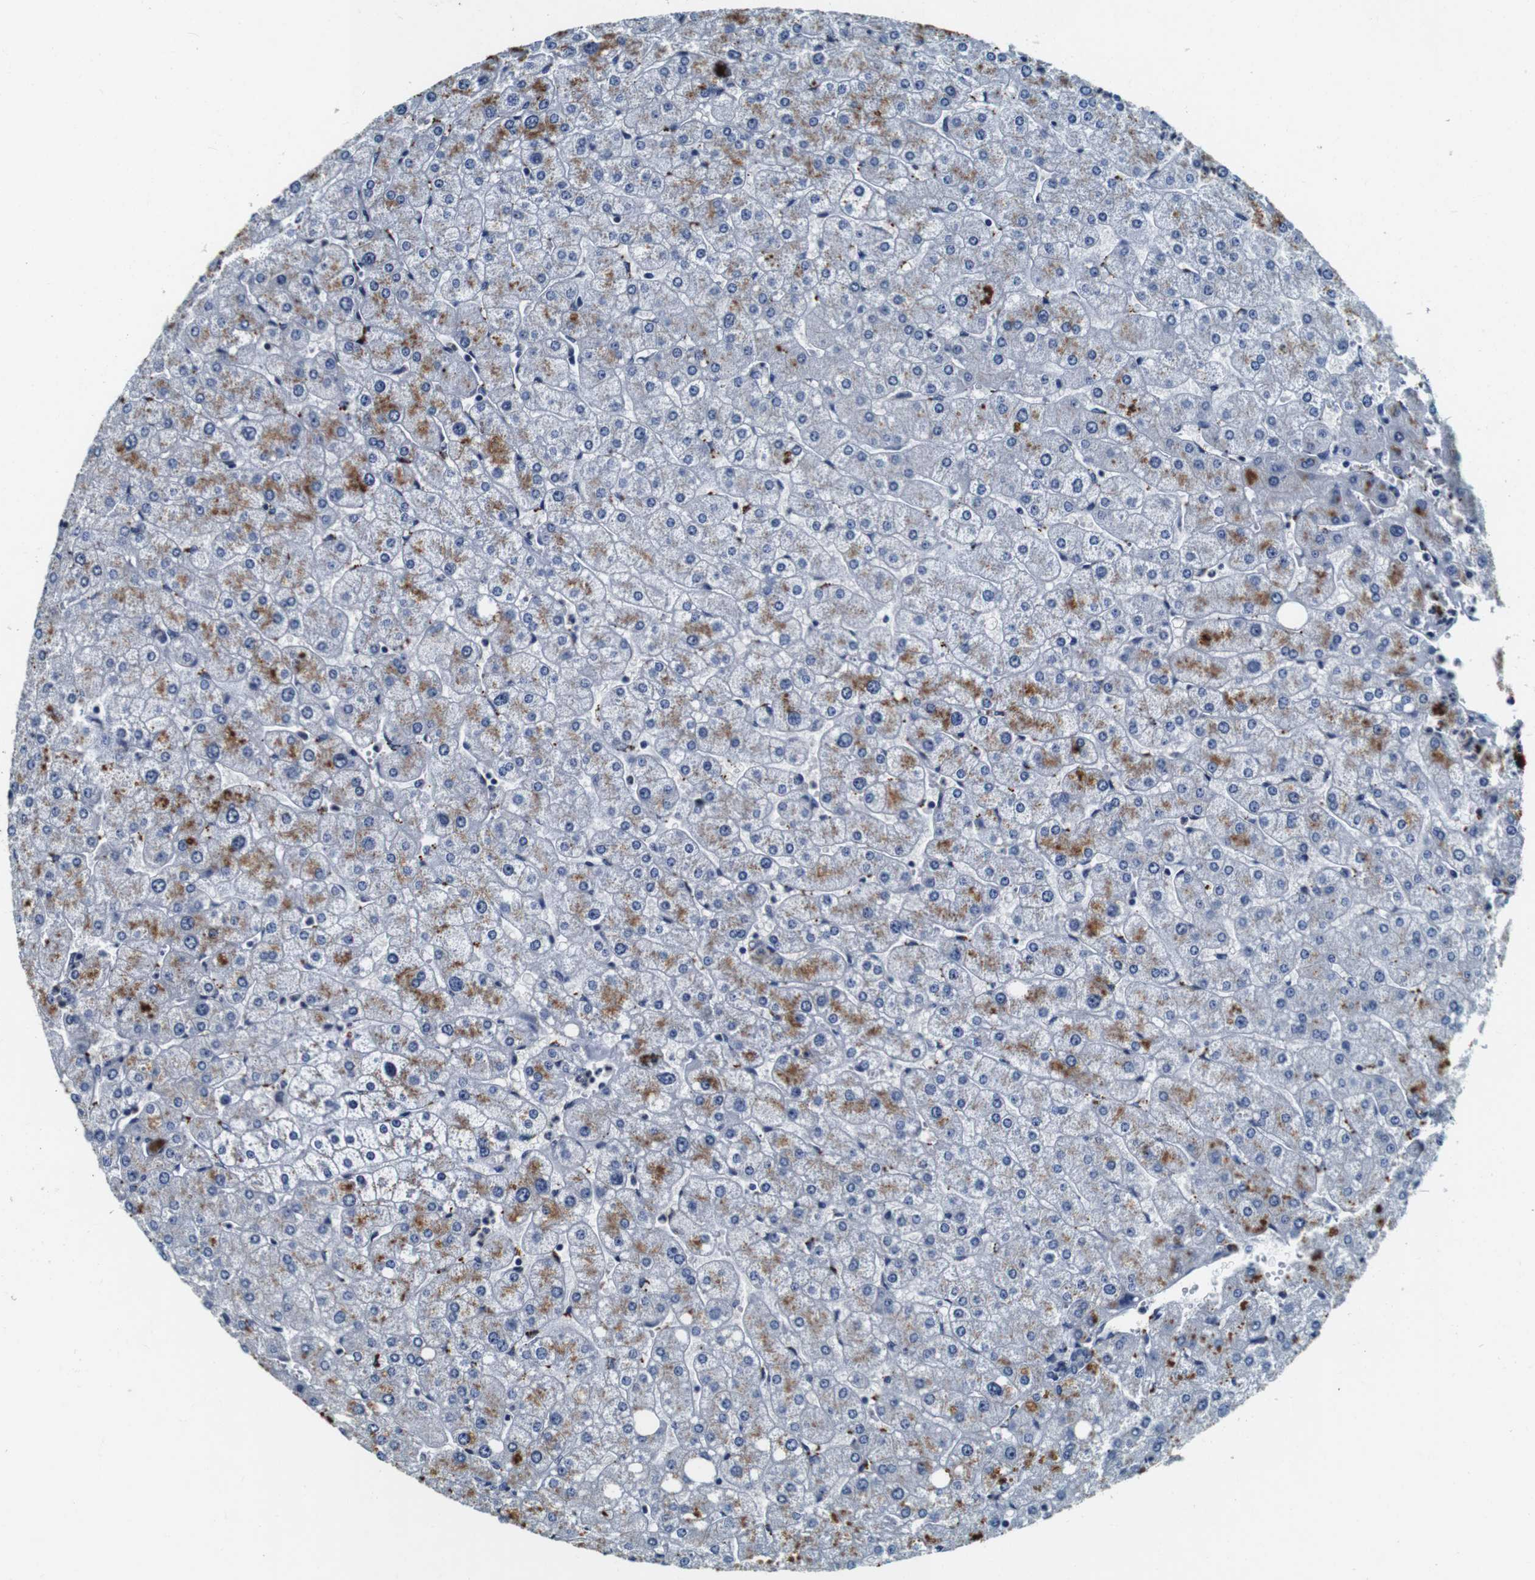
{"staining": {"intensity": "negative", "quantity": "none", "location": "none"}, "tissue": "liver", "cell_type": "Cholangiocytes", "image_type": "normal", "snomed": [{"axis": "morphology", "description": "Normal tissue, NOS"}, {"axis": "topography", "description": "Liver"}], "caption": "High power microscopy histopathology image of an immunohistochemistry micrograph of normal liver, revealing no significant staining in cholangiocytes.", "gene": "GJE1", "patient": {"sex": "male", "age": 55}}